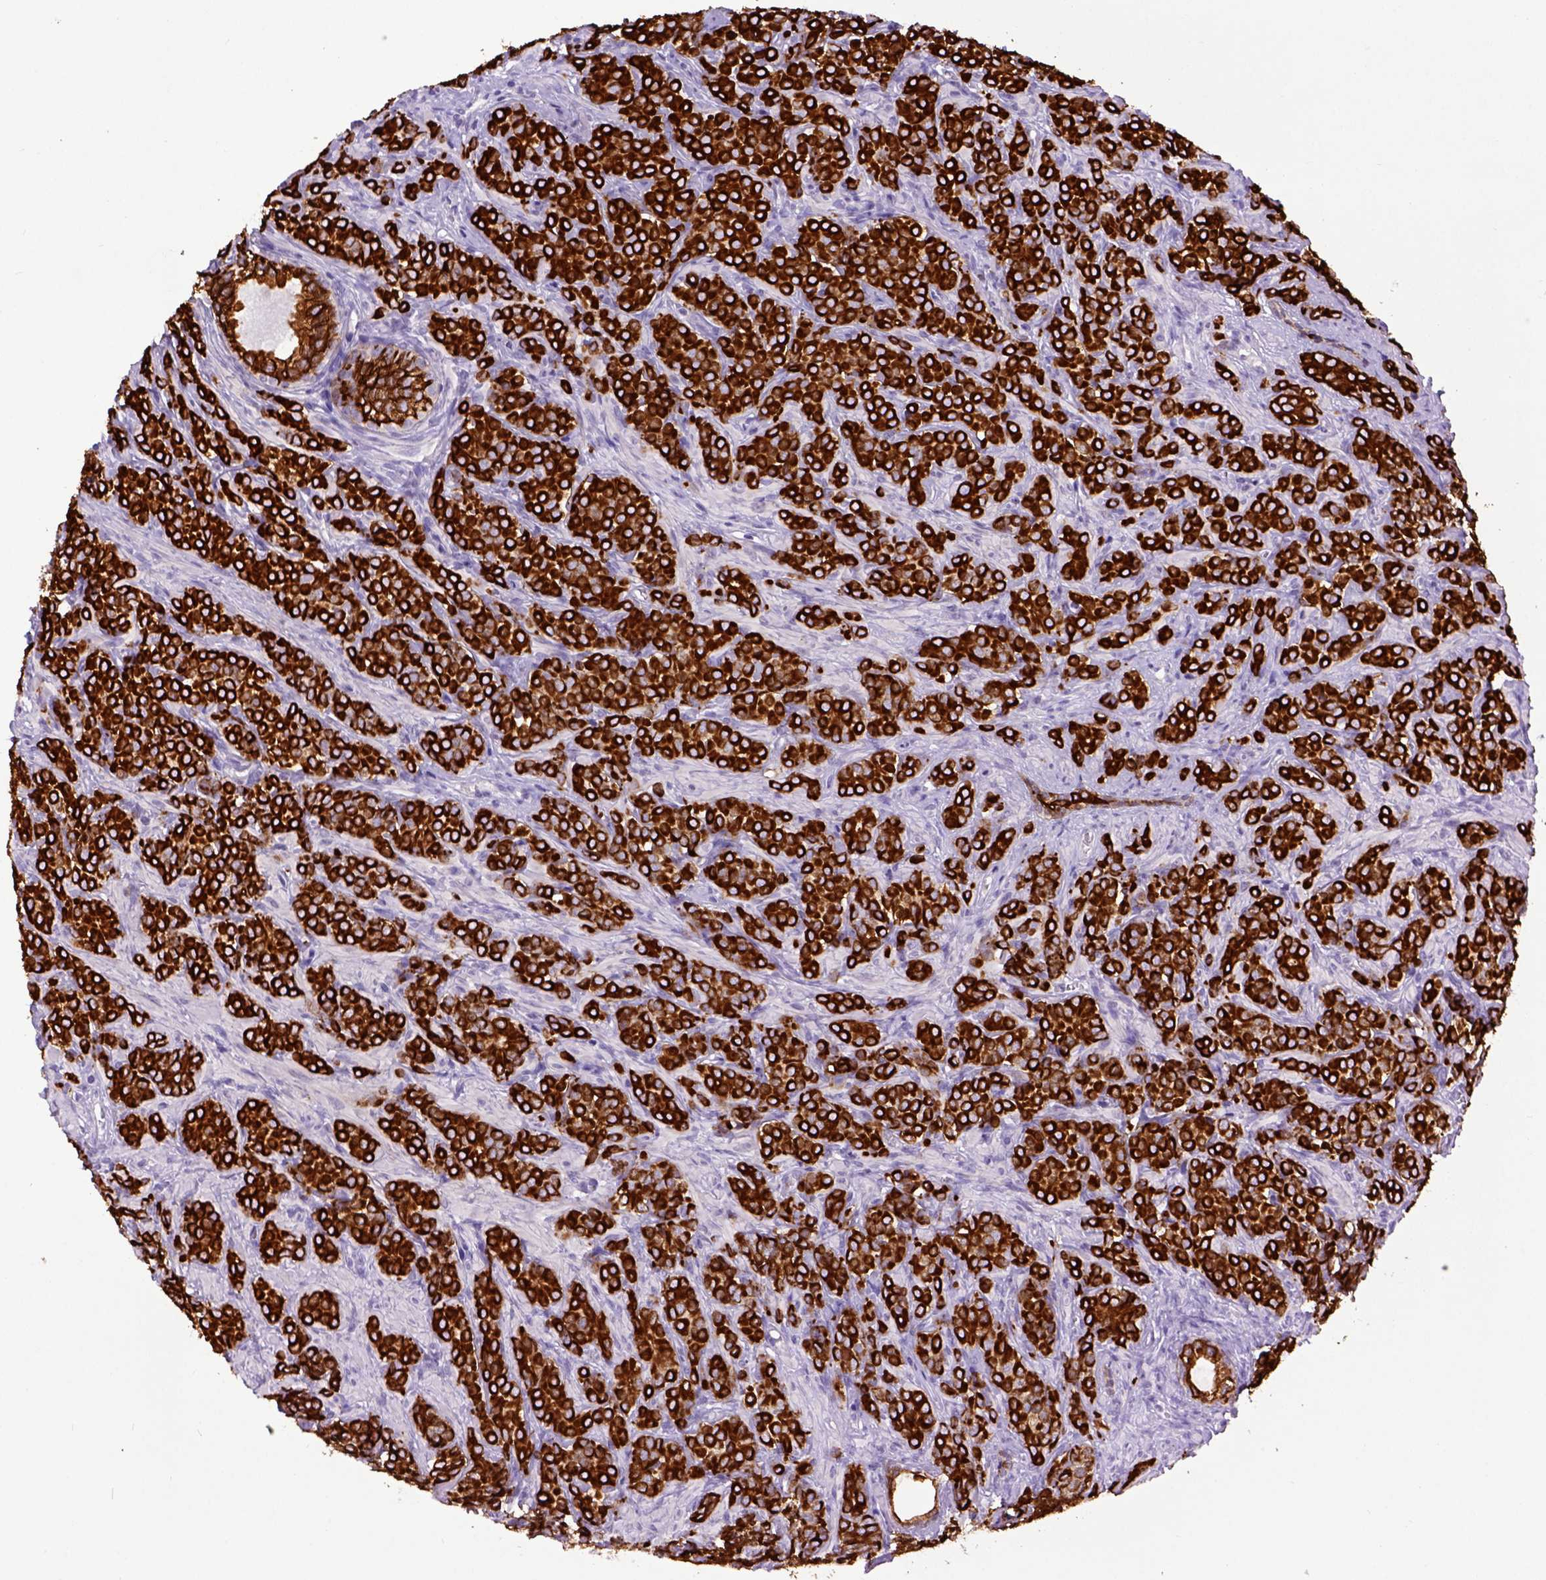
{"staining": {"intensity": "strong", "quantity": ">75%", "location": "cytoplasmic/membranous"}, "tissue": "prostate cancer", "cell_type": "Tumor cells", "image_type": "cancer", "snomed": [{"axis": "morphology", "description": "Adenocarcinoma, High grade"}, {"axis": "topography", "description": "Prostate"}], "caption": "Strong cytoplasmic/membranous expression for a protein is identified in about >75% of tumor cells of prostate cancer using IHC.", "gene": "RAB25", "patient": {"sex": "male", "age": 84}}